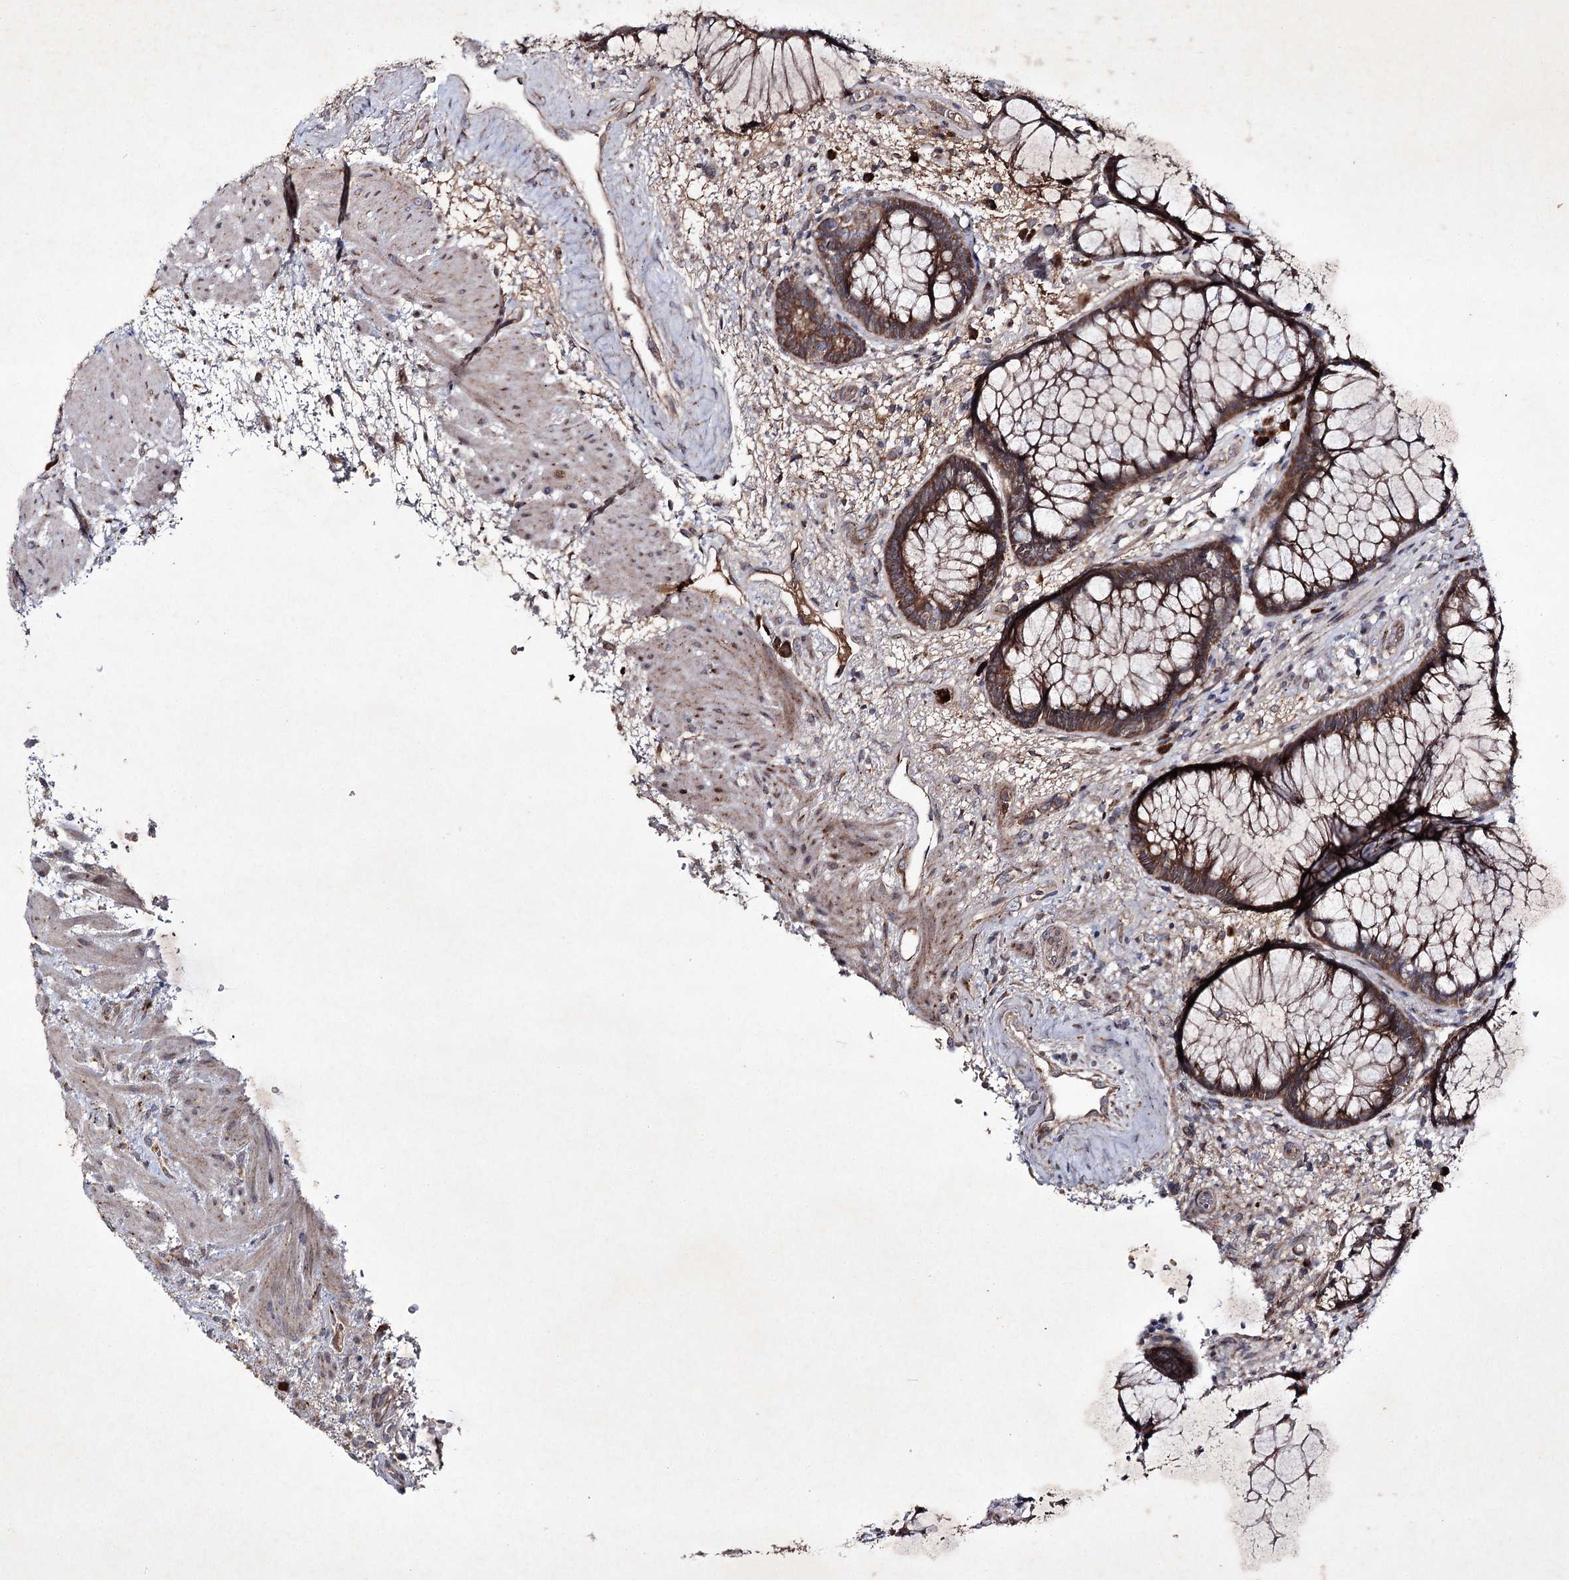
{"staining": {"intensity": "strong", "quantity": ">75%", "location": "cytoplasmic/membranous"}, "tissue": "rectum", "cell_type": "Glandular cells", "image_type": "normal", "snomed": [{"axis": "morphology", "description": "Normal tissue, NOS"}, {"axis": "topography", "description": "Rectum"}], "caption": "Protein expression analysis of normal rectum reveals strong cytoplasmic/membranous positivity in about >75% of glandular cells. (brown staining indicates protein expression, while blue staining denotes nuclei).", "gene": "ALG9", "patient": {"sex": "male", "age": 51}}